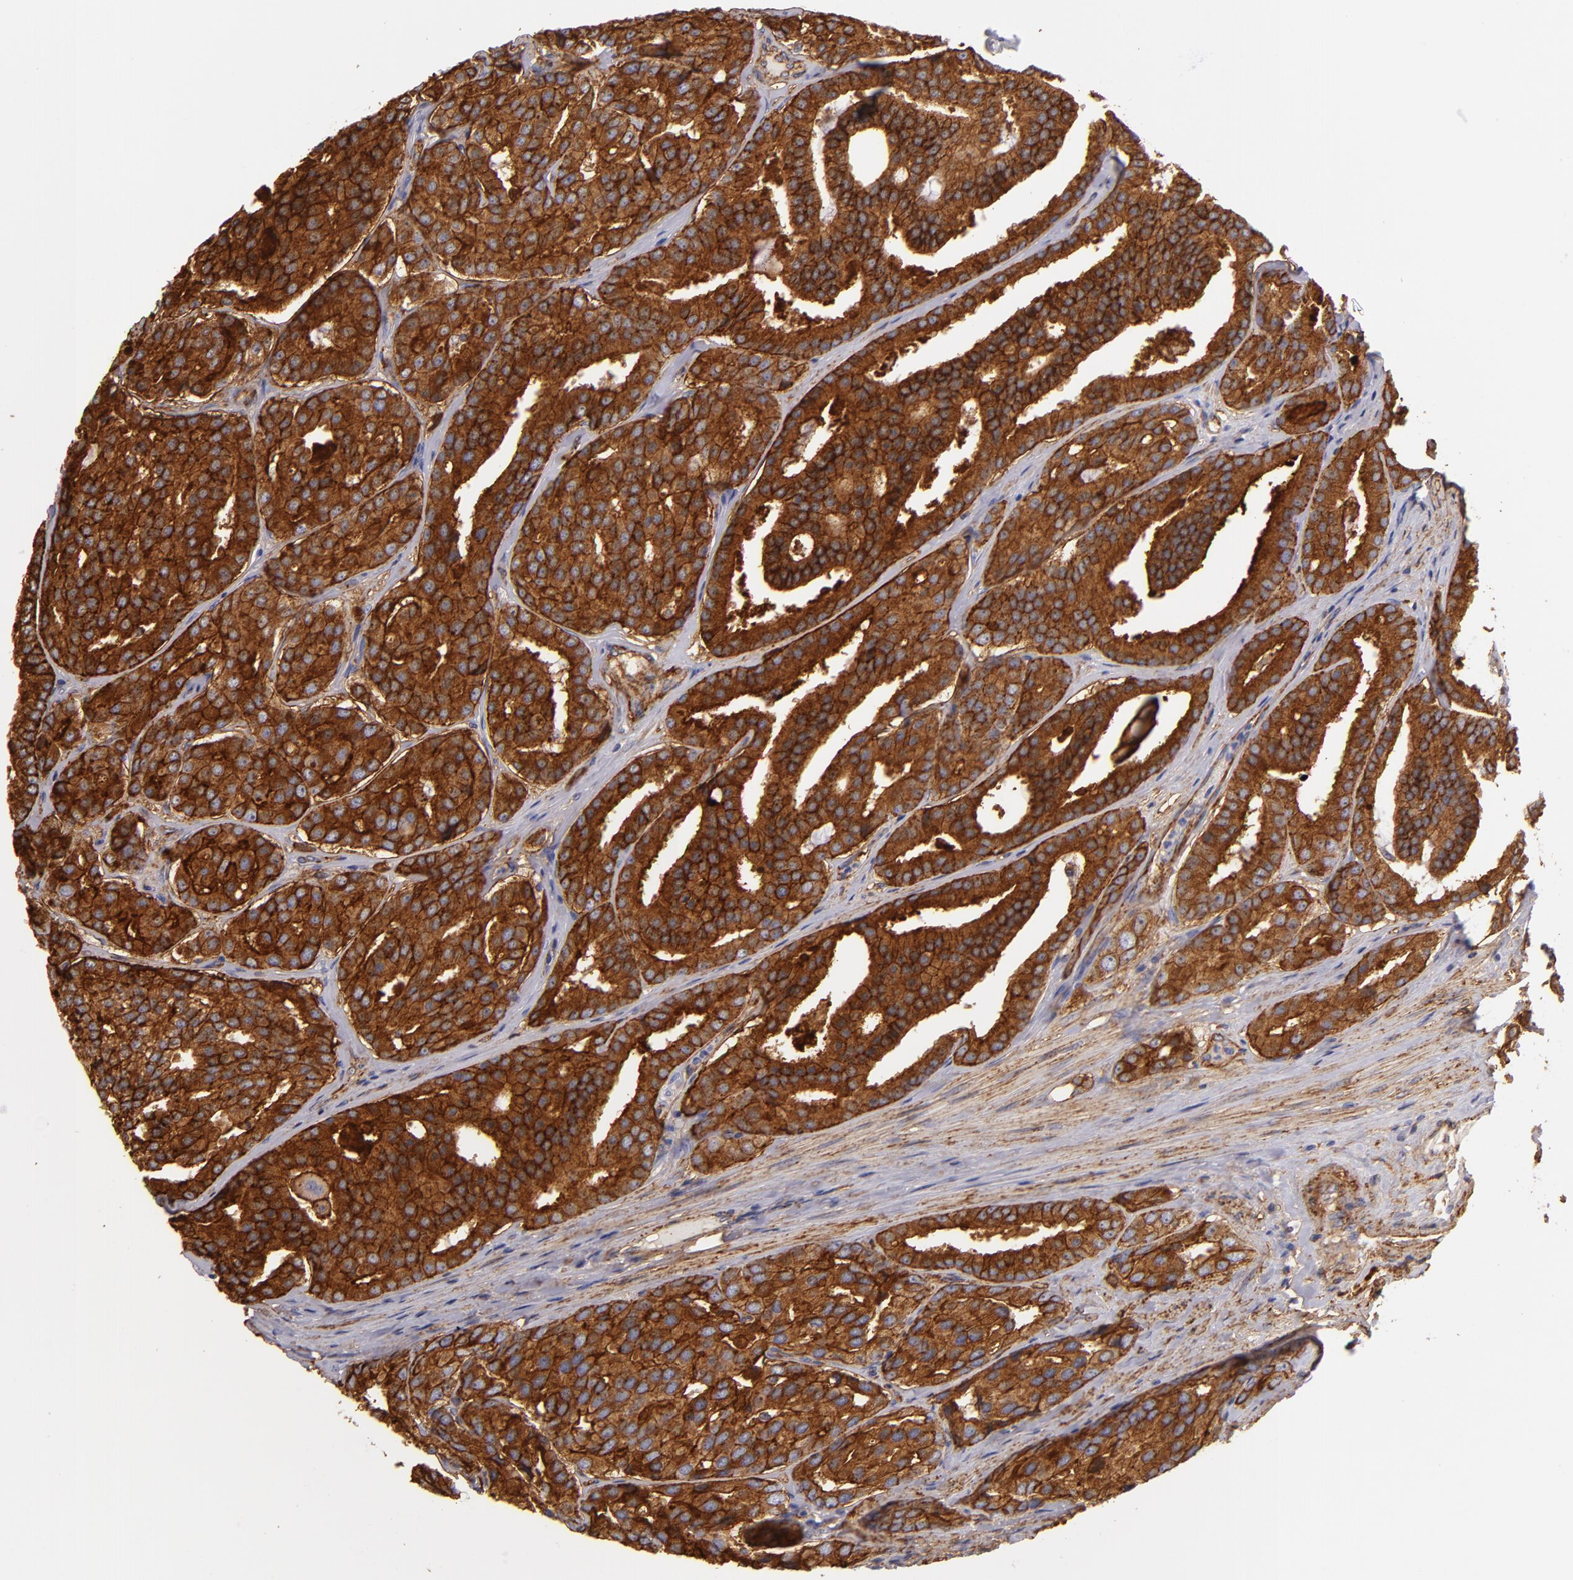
{"staining": {"intensity": "strong", "quantity": ">75%", "location": "cytoplasmic/membranous"}, "tissue": "prostate cancer", "cell_type": "Tumor cells", "image_type": "cancer", "snomed": [{"axis": "morphology", "description": "Adenocarcinoma, High grade"}, {"axis": "topography", "description": "Prostate"}], "caption": "This histopathology image demonstrates IHC staining of adenocarcinoma (high-grade) (prostate), with high strong cytoplasmic/membranous expression in about >75% of tumor cells.", "gene": "CD151", "patient": {"sex": "male", "age": 64}}